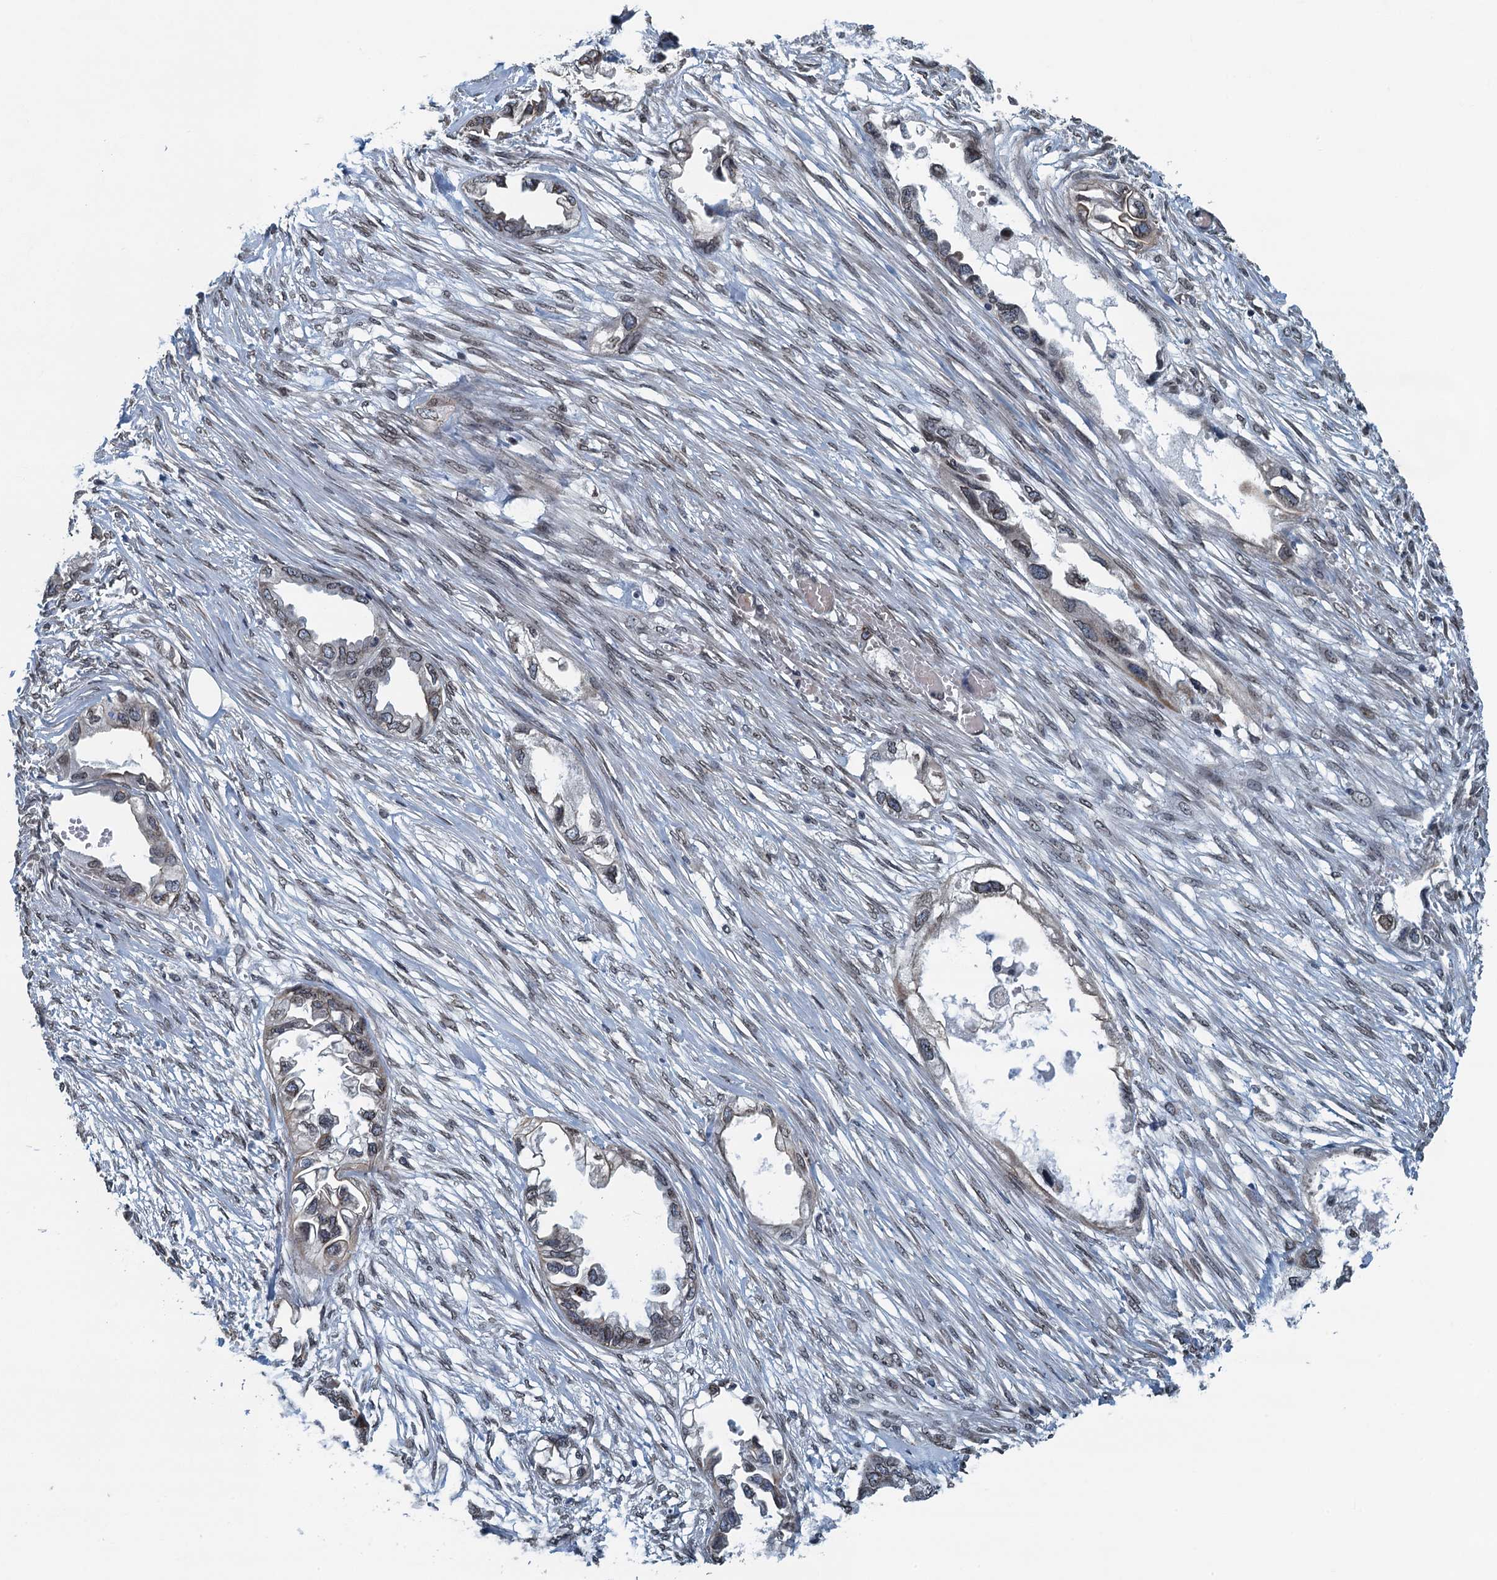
{"staining": {"intensity": "weak", "quantity": "25%-75%", "location": "cytoplasmic/membranous,nuclear"}, "tissue": "endometrial cancer", "cell_type": "Tumor cells", "image_type": "cancer", "snomed": [{"axis": "morphology", "description": "Adenocarcinoma, NOS"}, {"axis": "morphology", "description": "Adenocarcinoma, metastatic, NOS"}, {"axis": "topography", "description": "Adipose tissue"}, {"axis": "topography", "description": "Endometrium"}], "caption": "Immunohistochemistry of human endometrial cancer exhibits low levels of weak cytoplasmic/membranous and nuclear expression in approximately 25%-75% of tumor cells.", "gene": "CCDC34", "patient": {"sex": "female", "age": 67}}